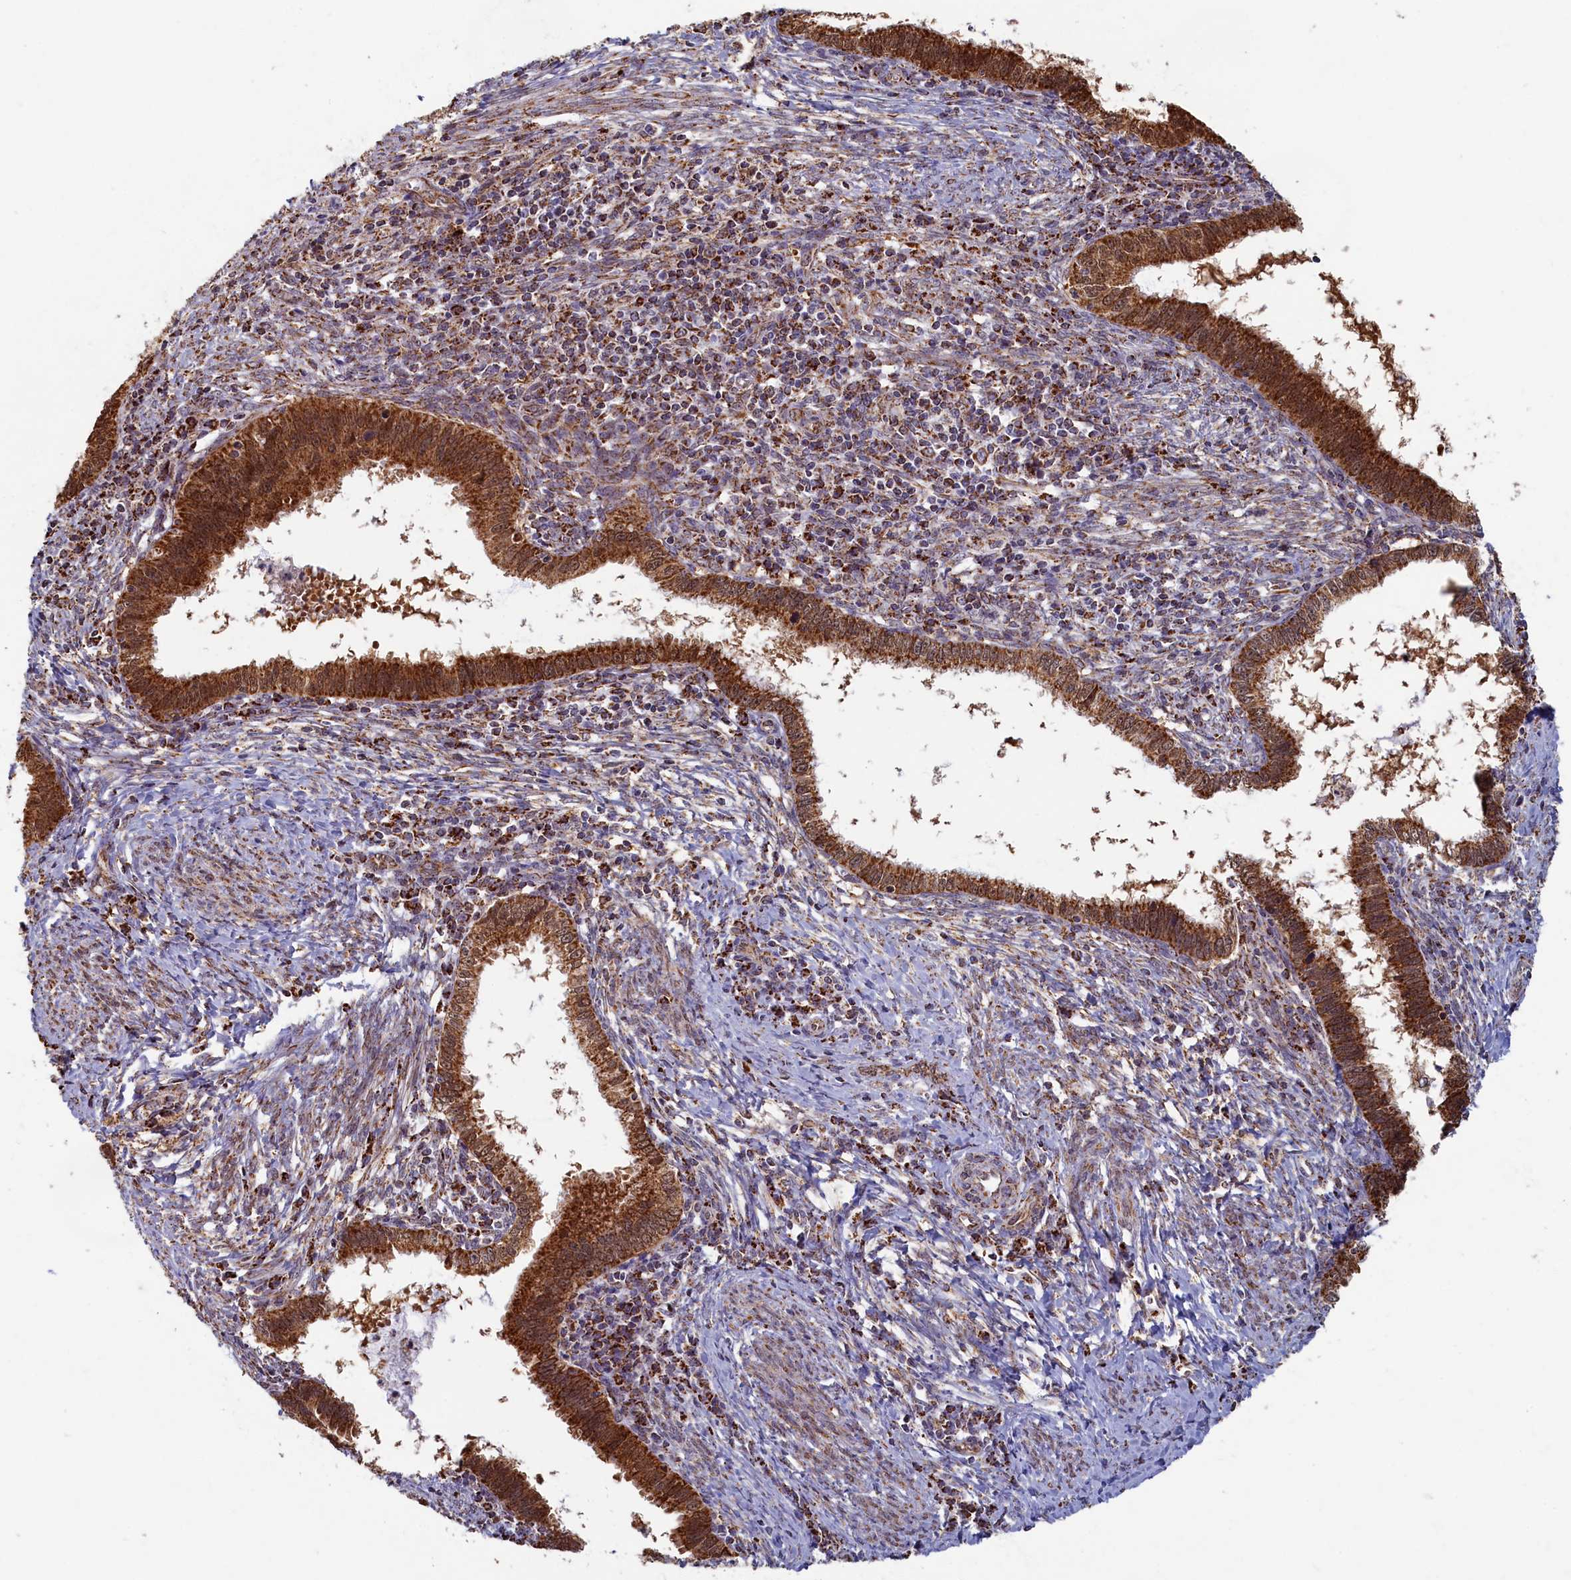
{"staining": {"intensity": "strong", "quantity": ">75%", "location": "cytoplasmic/membranous"}, "tissue": "cervical cancer", "cell_type": "Tumor cells", "image_type": "cancer", "snomed": [{"axis": "morphology", "description": "Adenocarcinoma, NOS"}, {"axis": "topography", "description": "Cervix"}], "caption": "Protein analysis of cervical cancer tissue reveals strong cytoplasmic/membranous expression in approximately >75% of tumor cells. (DAB IHC, brown staining for protein, blue staining for nuclei).", "gene": "SPR", "patient": {"sex": "female", "age": 36}}